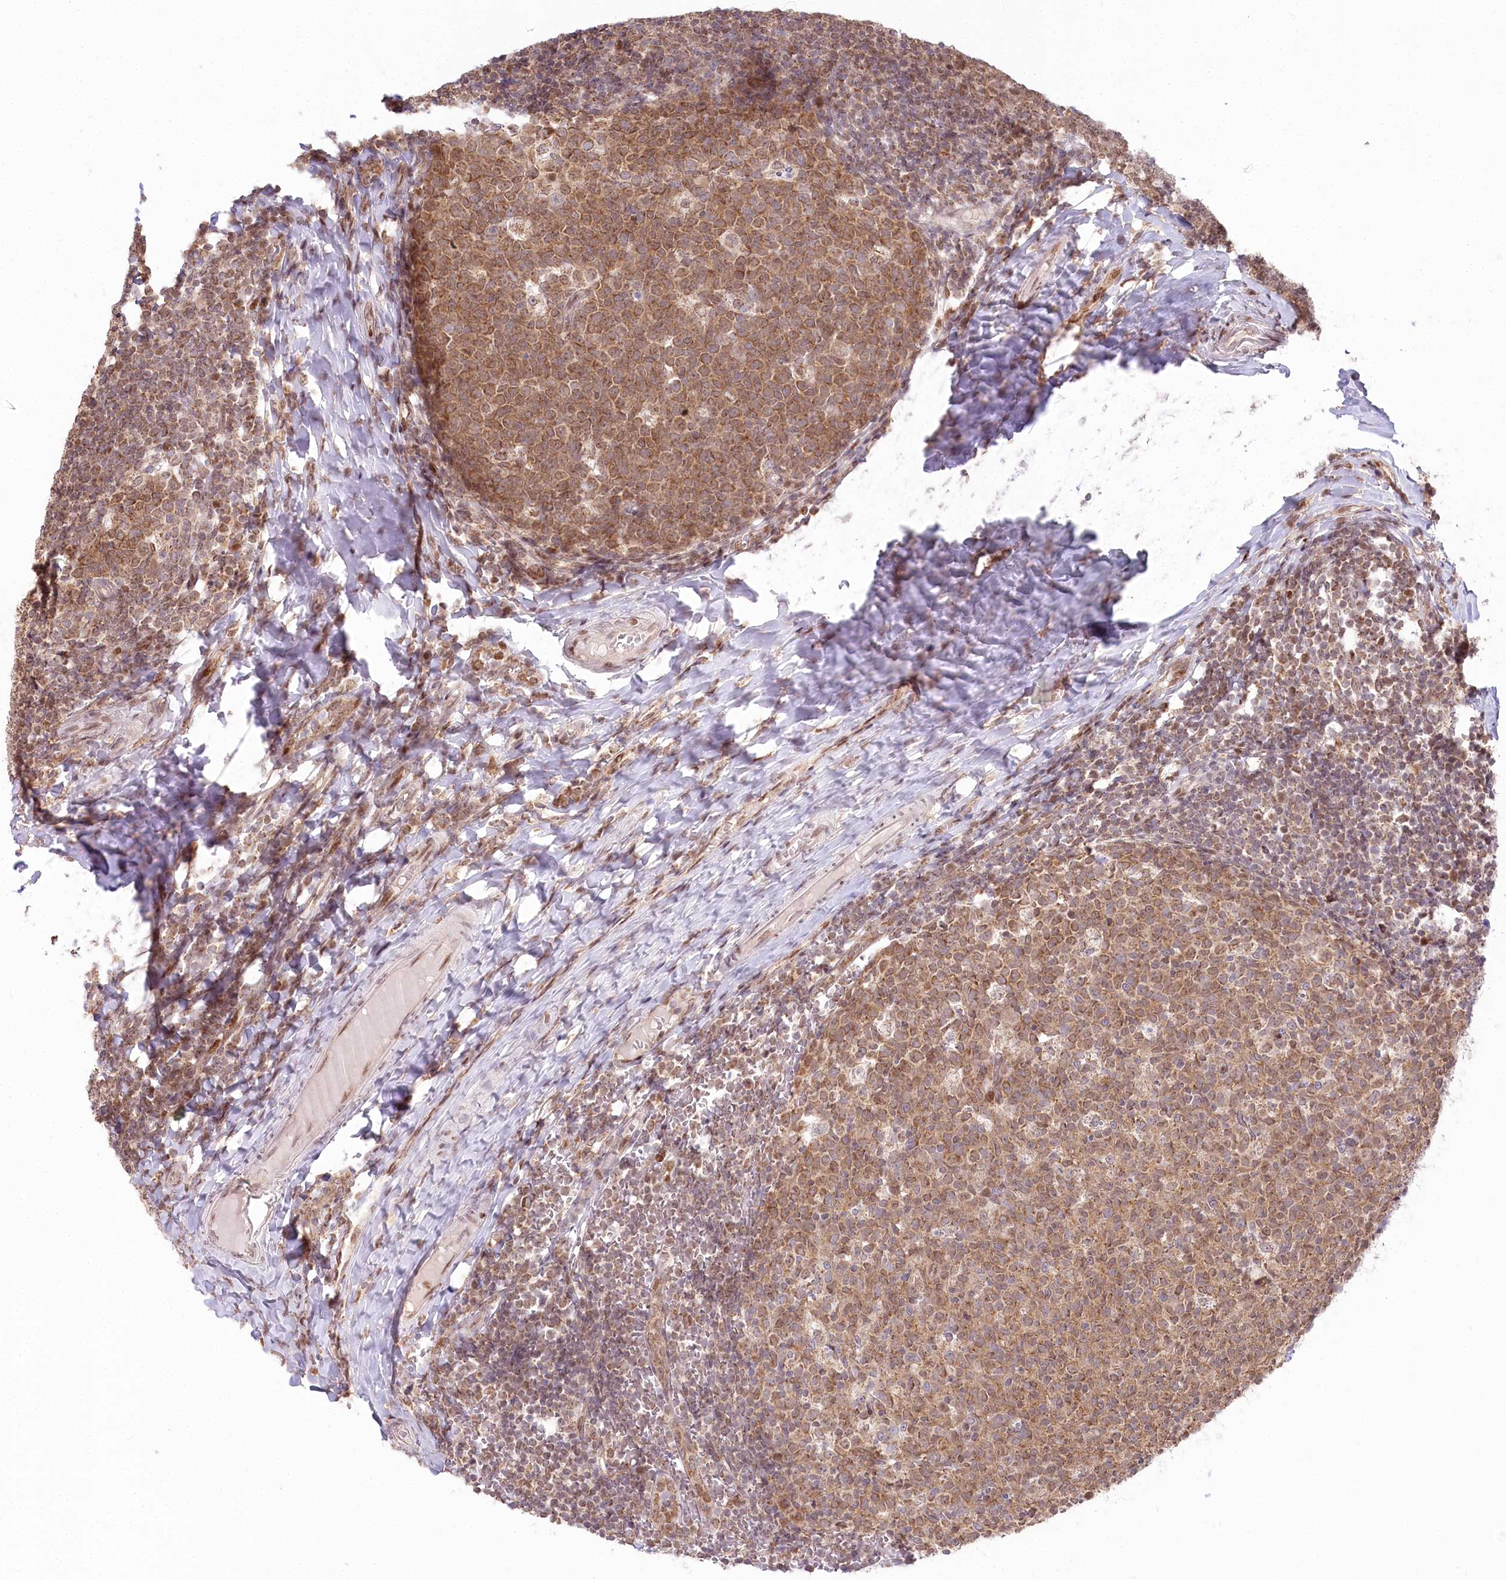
{"staining": {"intensity": "moderate", "quantity": ">75%", "location": "cytoplasmic/membranous"}, "tissue": "tonsil", "cell_type": "Germinal center cells", "image_type": "normal", "snomed": [{"axis": "morphology", "description": "Normal tissue, NOS"}, {"axis": "topography", "description": "Tonsil"}], "caption": "Protein positivity by IHC shows moderate cytoplasmic/membranous staining in approximately >75% of germinal center cells in normal tonsil.", "gene": "PYURF", "patient": {"sex": "female", "age": 19}}